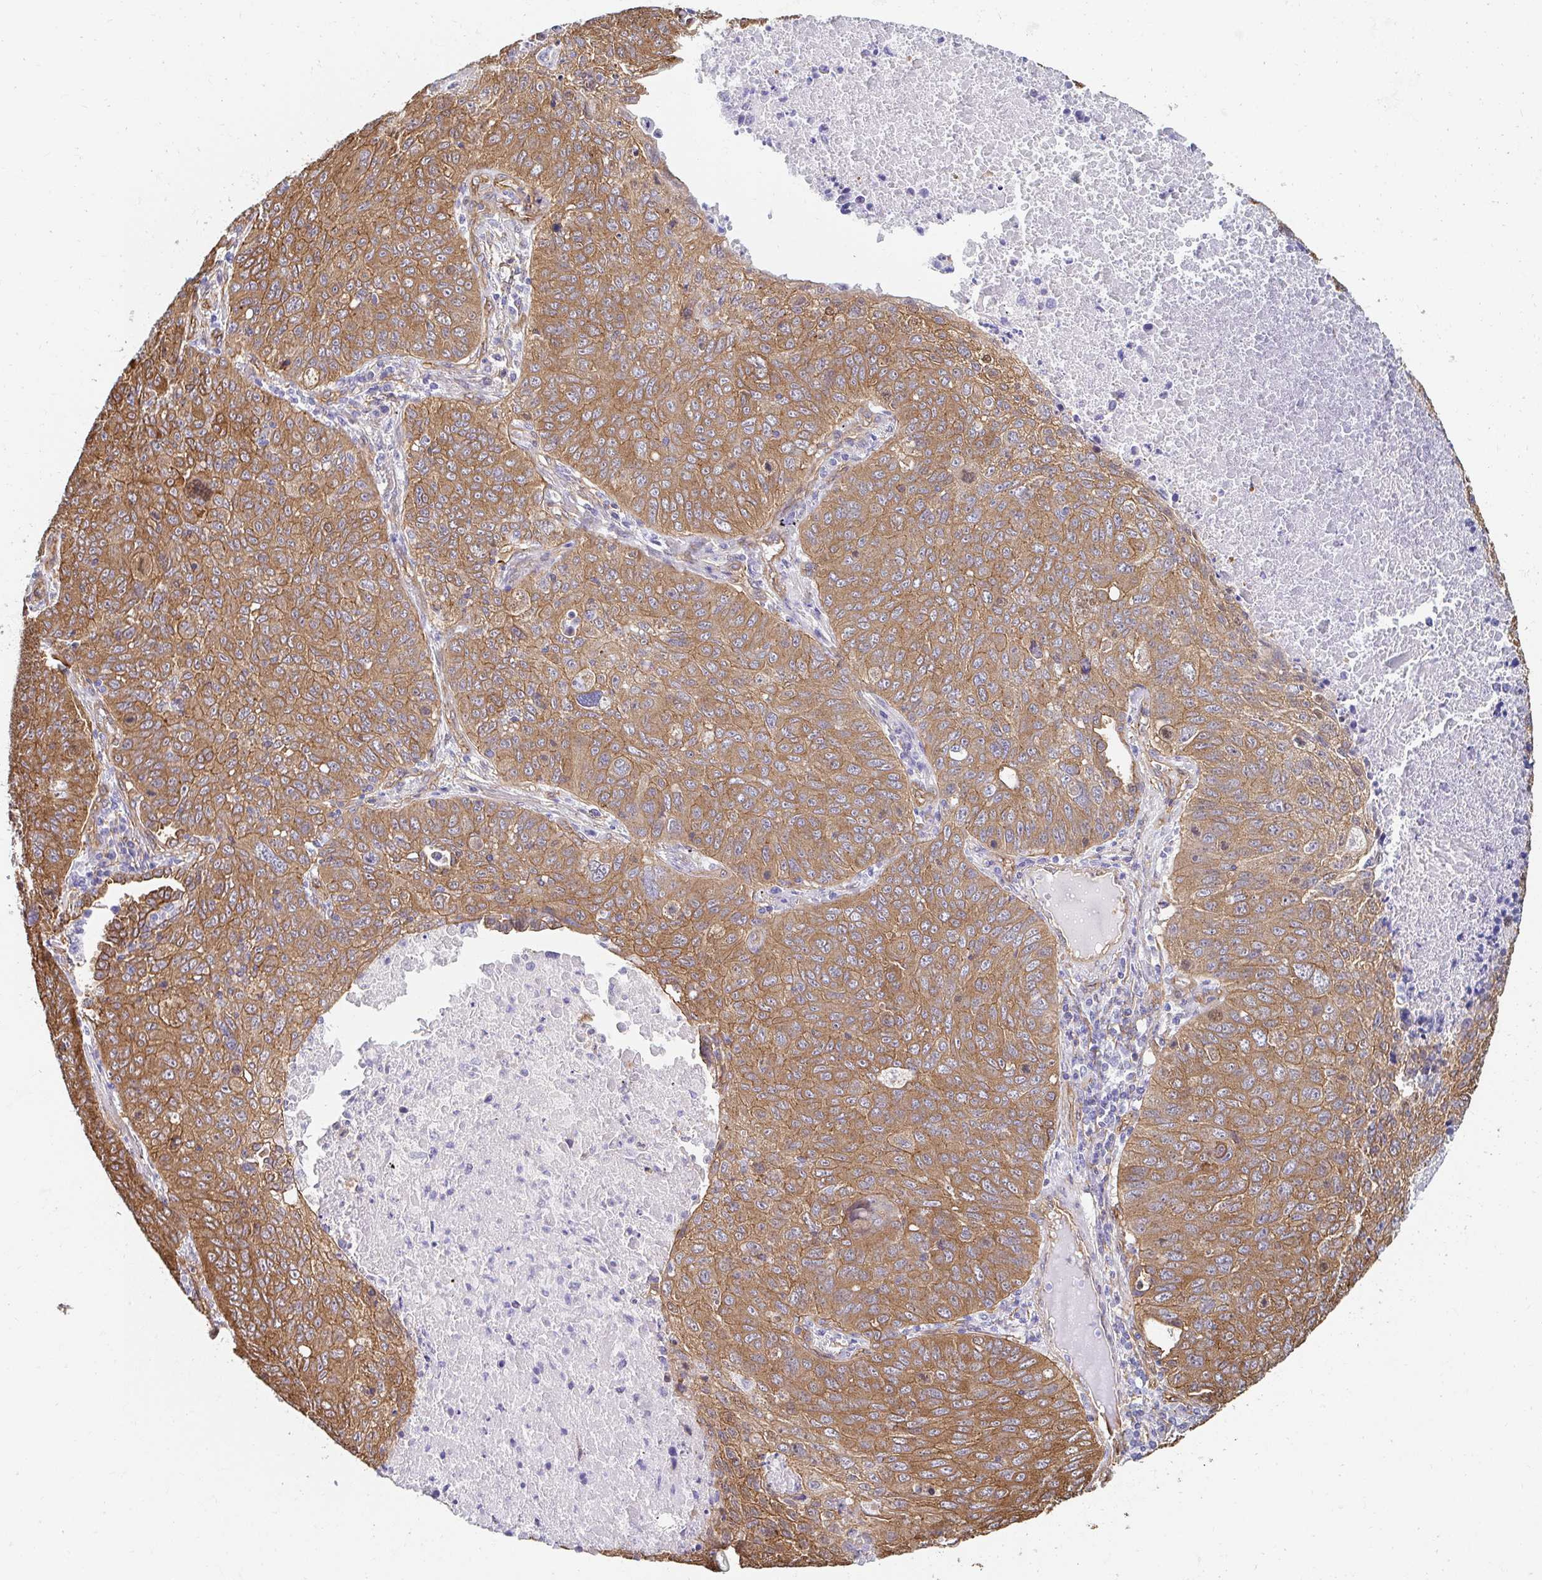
{"staining": {"intensity": "moderate", "quantity": ">75%", "location": "cytoplasmic/membranous"}, "tissue": "lung cancer", "cell_type": "Tumor cells", "image_type": "cancer", "snomed": [{"axis": "morphology", "description": "Normal morphology"}, {"axis": "morphology", "description": "Aneuploidy"}, {"axis": "morphology", "description": "Squamous cell carcinoma, NOS"}, {"axis": "topography", "description": "Lymph node"}, {"axis": "topography", "description": "Lung"}], "caption": "Lung squamous cell carcinoma stained with a protein marker exhibits moderate staining in tumor cells.", "gene": "CTTN", "patient": {"sex": "female", "age": 76}}